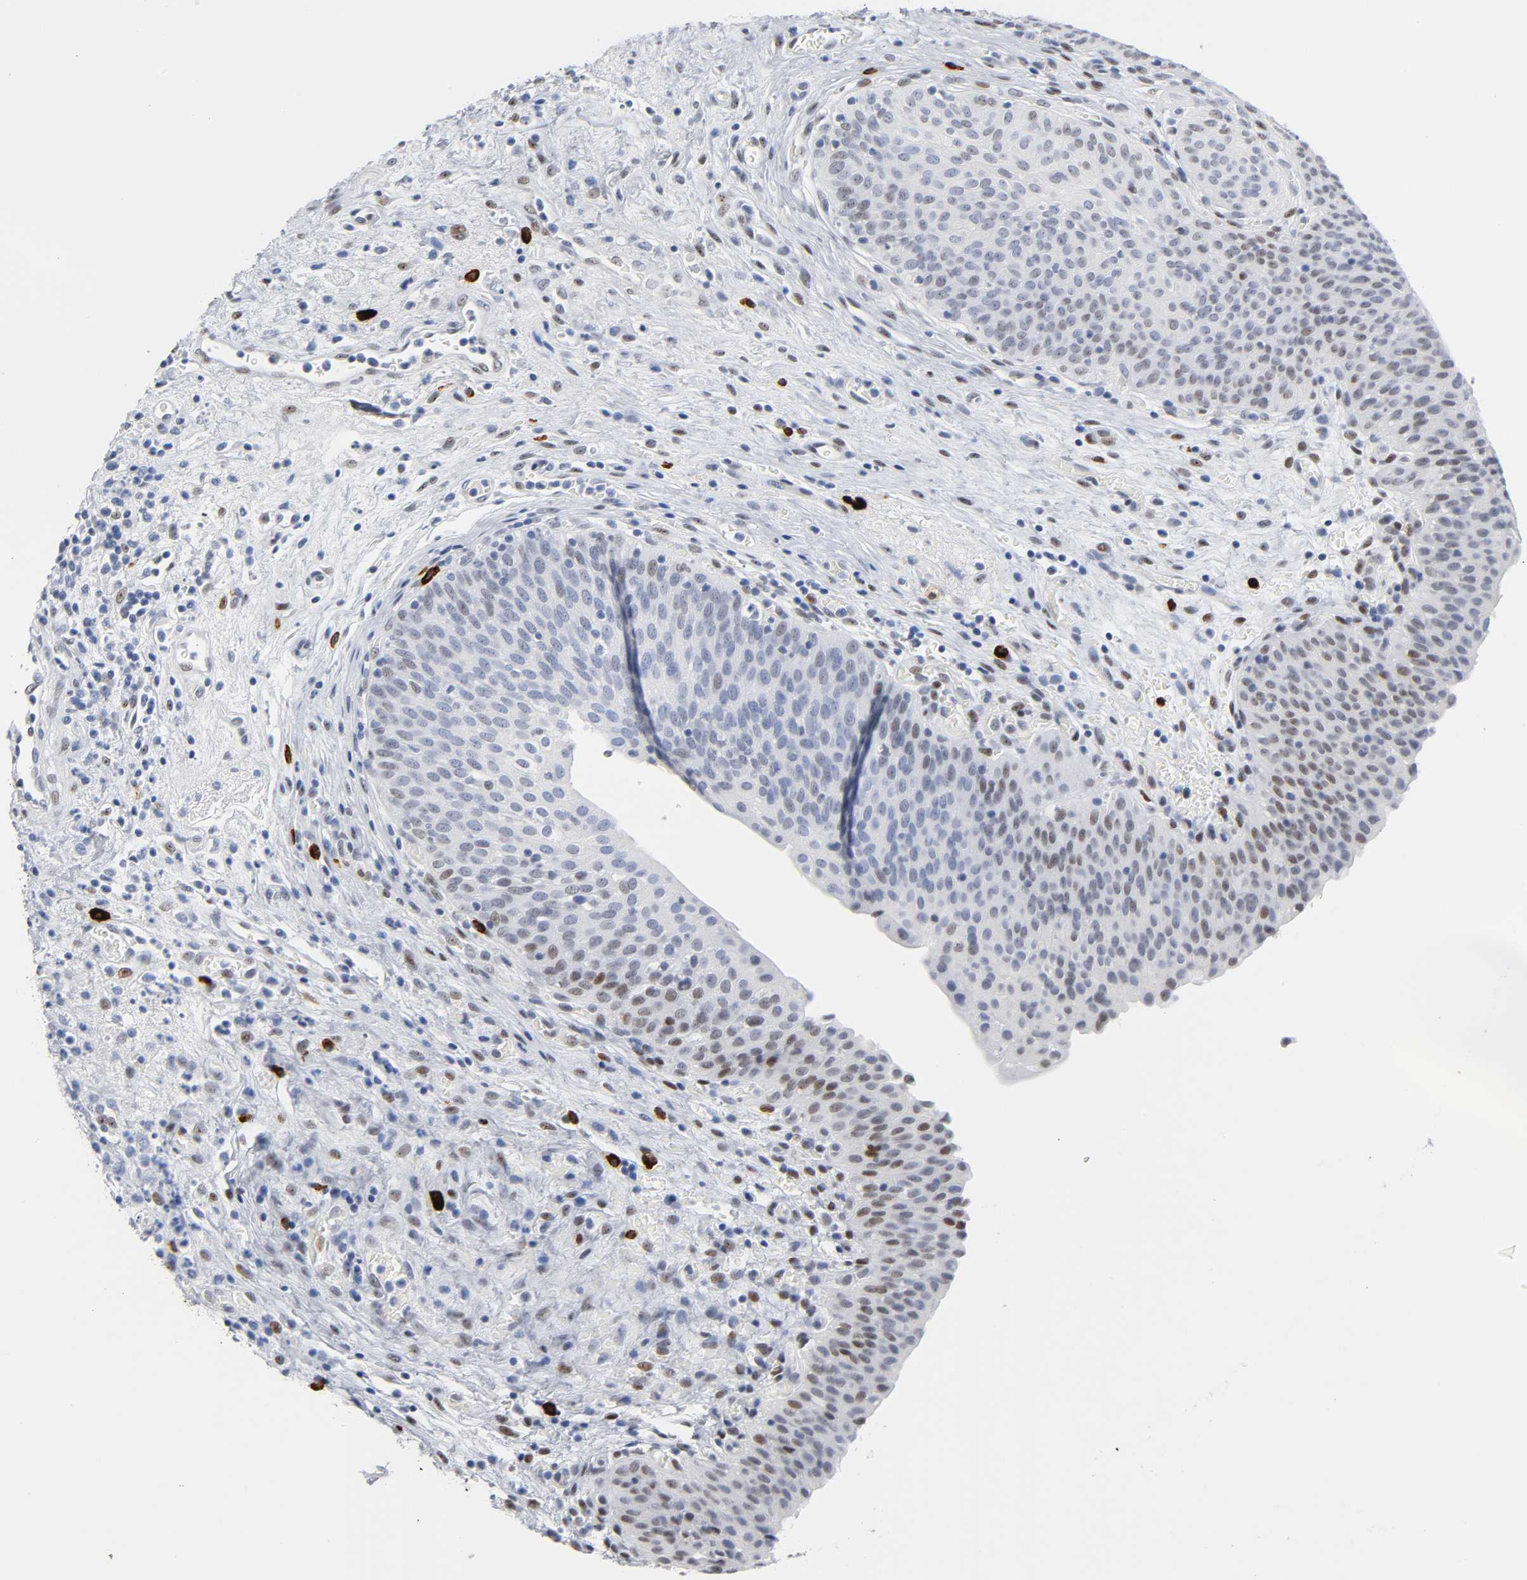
{"staining": {"intensity": "weak", "quantity": "25%-75%", "location": "nuclear"}, "tissue": "urinary bladder", "cell_type": "Urothelial cells", "image_type": "normal", "snomed": [{"axis": "morphology", "description": "Normal tissue, NOS"}, {"axis": "morphology", "description": "Dysplasia, NOS"}, {"axis": "topography", "description": "Urinary bladder"}], "caption": "Immunohistochemistry (DAB (3,3'-diaminobenzidine)) staining of benign human urinary bladder reveals weak nuclear protein staining in approximately 25%-75% of urothelial cells. Nuclei are stained in blue.", "gene": "NAB2", "patient": {"sex": "male", "age": 35}}